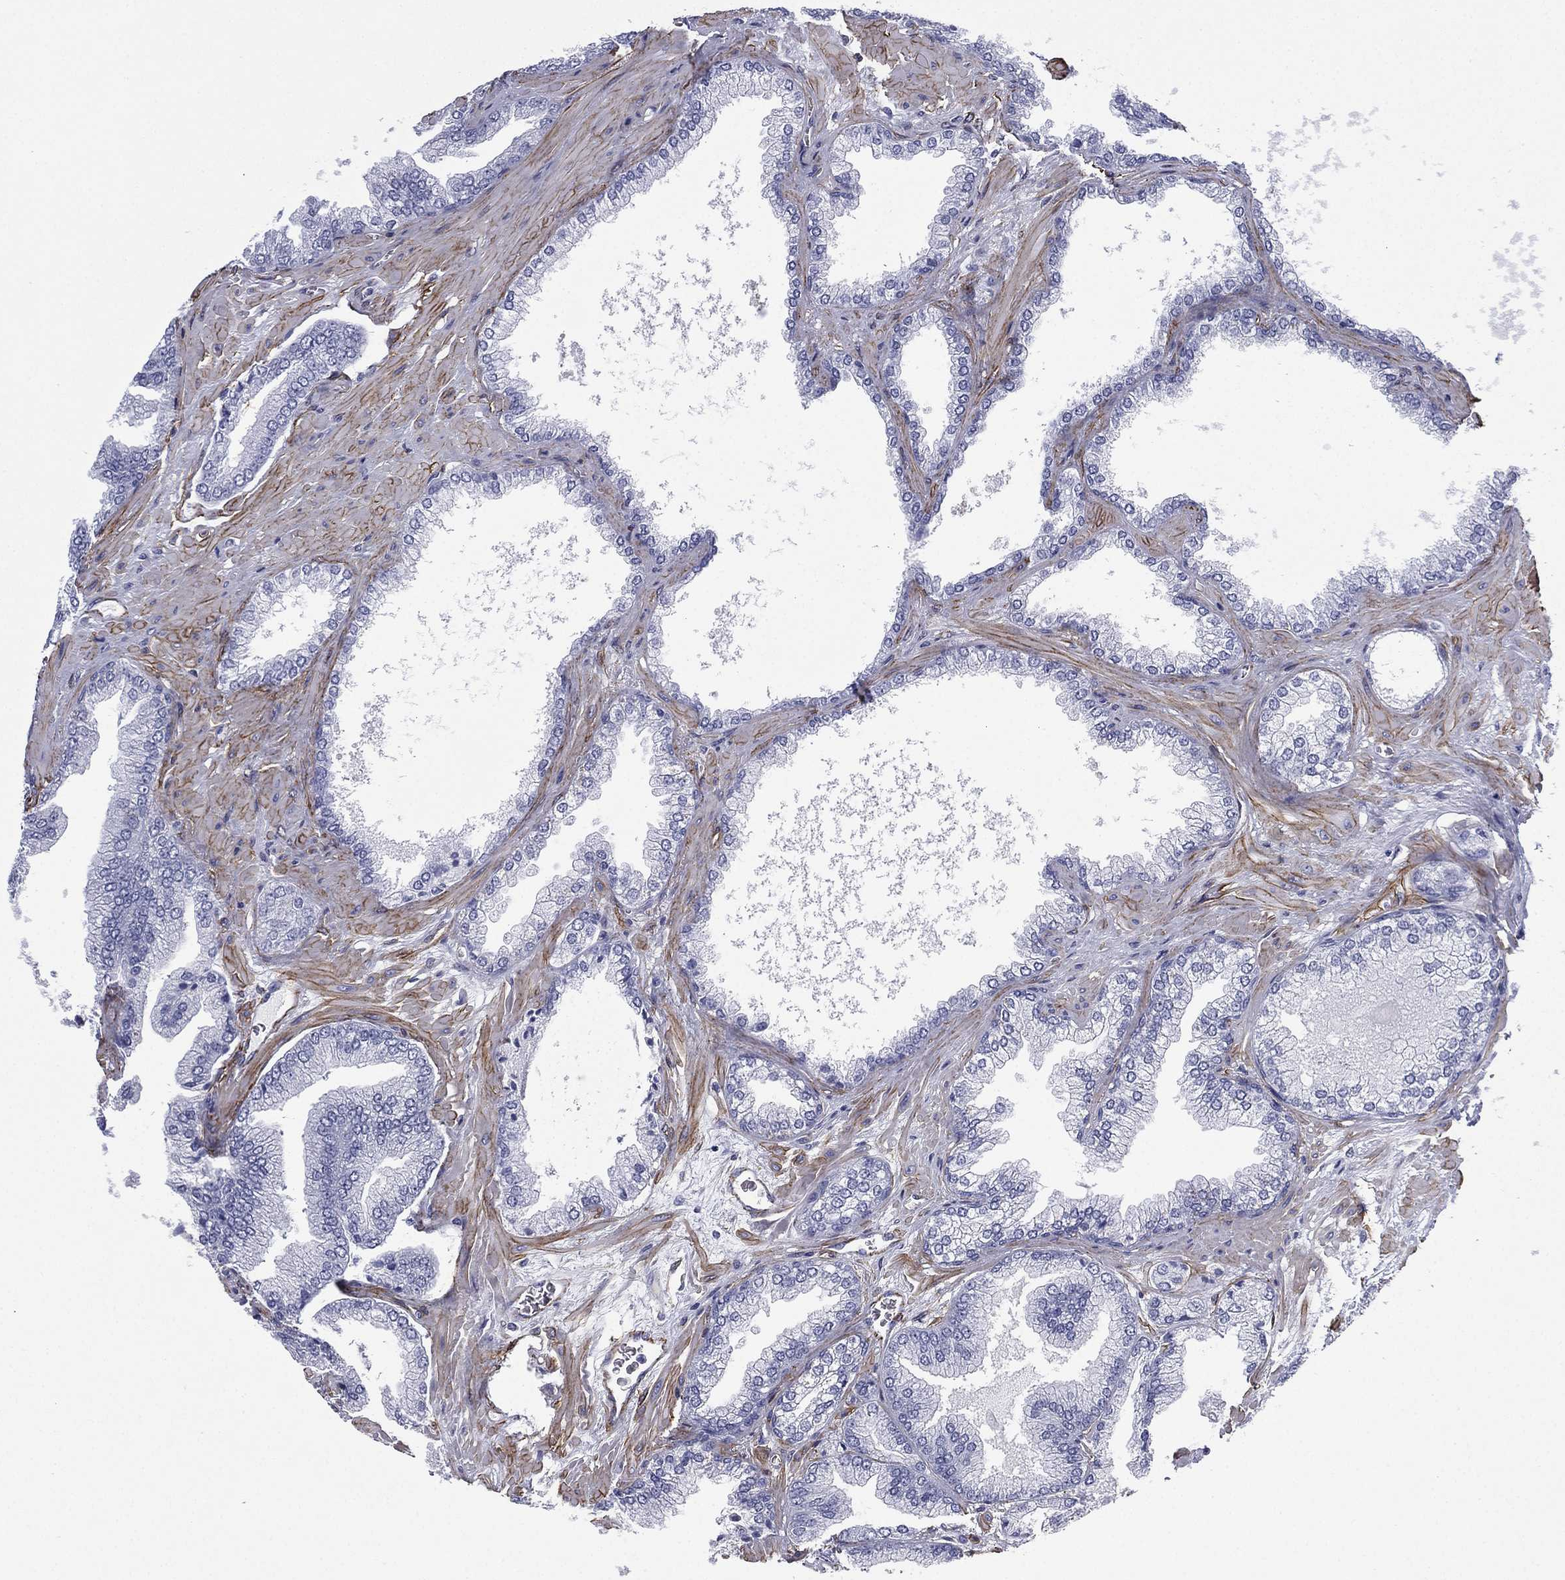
{"staining": {"intensity": "negative", "quantity": "none", "location": "none"}, "tissue": "prostate cancer", "cell_type": "Tumor cells", "image_type": "cancer", "snomed": [{"axis": "morphology", "description": "Adenocarcinoma, Low grade"}, {"axis": "topography", "description": "Prostate"}], "caption": "Prostate cancer was stained to show a protein in brown. There is no significant staining in tumor cells.", "gene": "CAVIN3", "patient": {"sex": "male", "age": 72}}